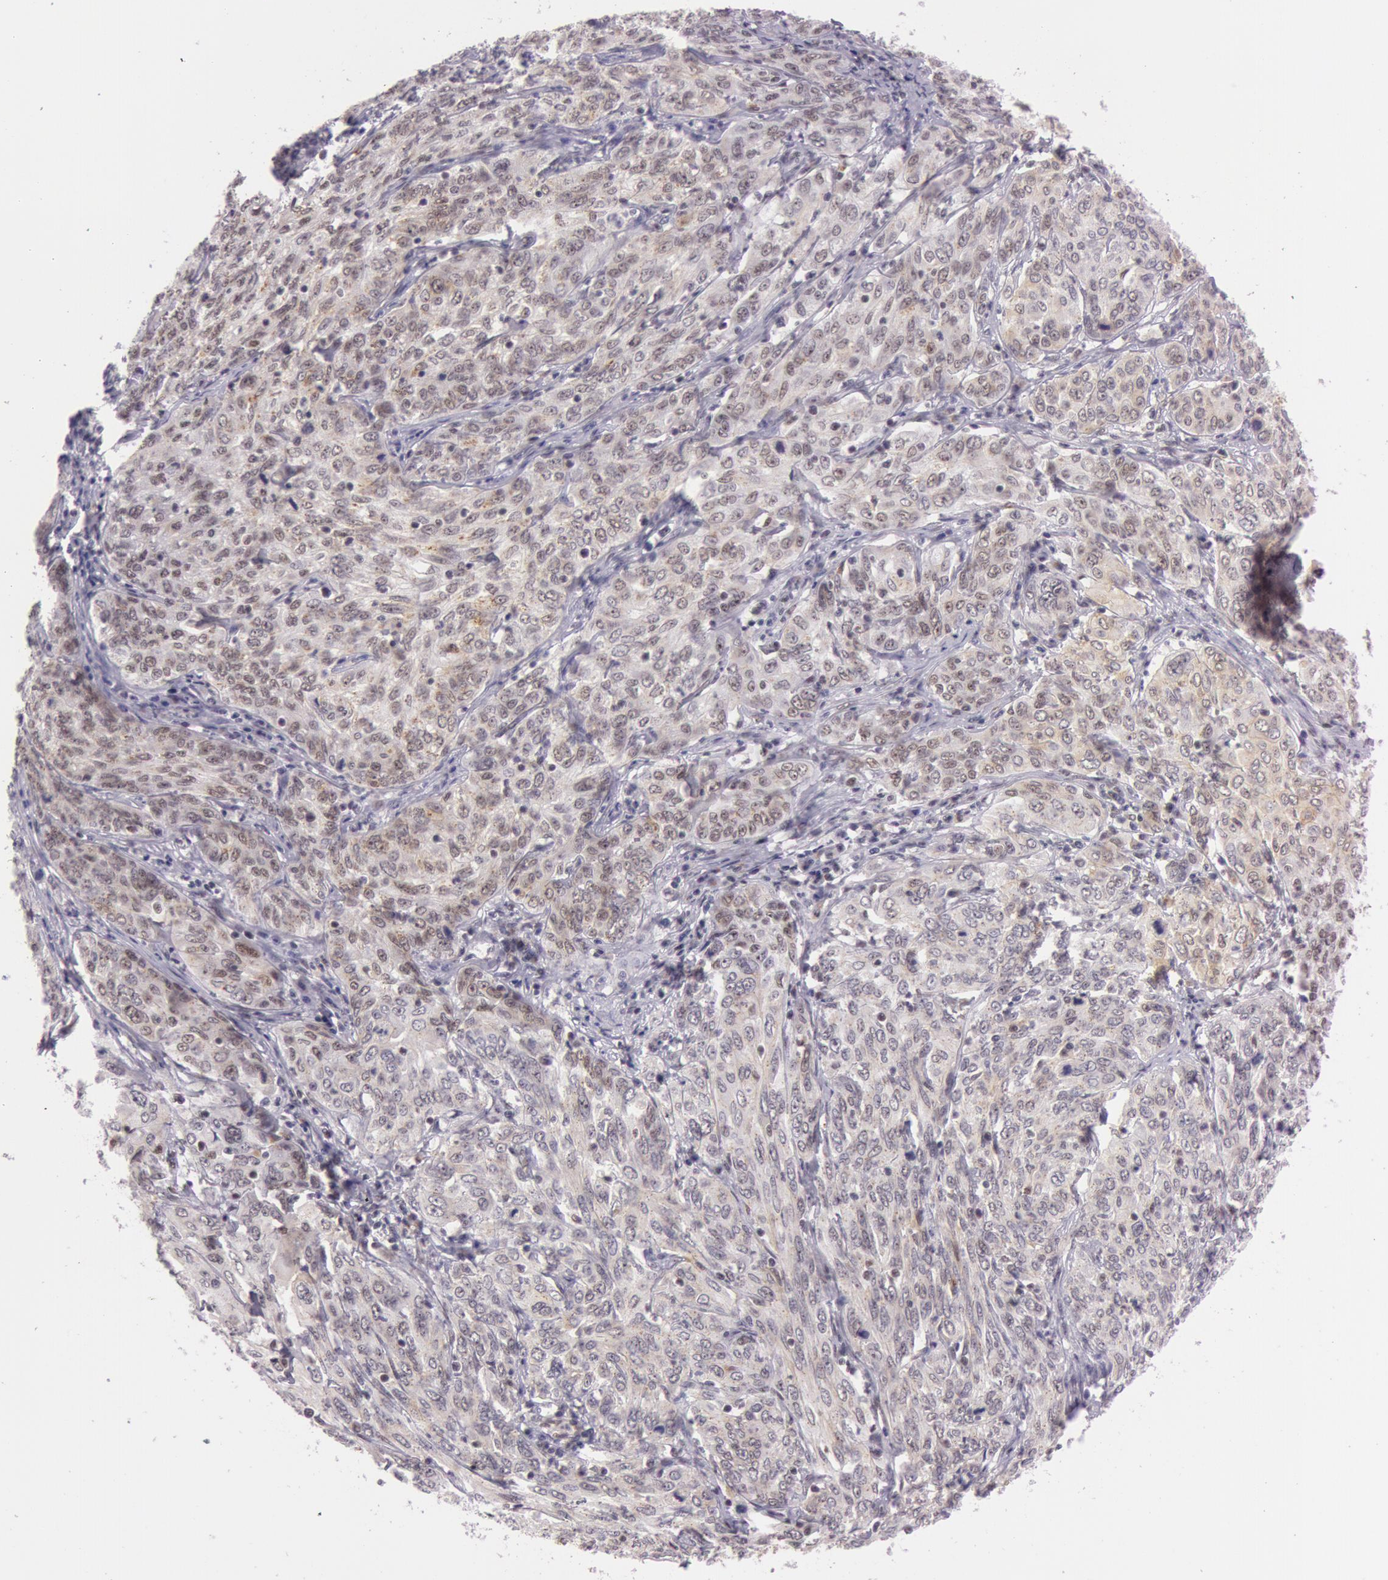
{"staining": {"intensity": "weak", "quantity": "<25%", "location": "cytoplasmic/membranous"}, "tissue": "cervical cancer", "cell_type": "Tumor cells", "image_type": "cancer", "snomed": [{"axis": "morphology", "description": "Squamous cell carcinoma, NOS"}, {"axis": "topography", "description": "Cervix"}], "caption": "A photomicrograph of cervical cancer (squamous cell carcinoma) stained for a protein reveals no brown staining in tumor cells. (DAB (3,3'-diaminobenzidine) immunohistochemistry (IHC), high magnification).", "gene": "NBN", "patient": {"sex": "female", "age": 38}}